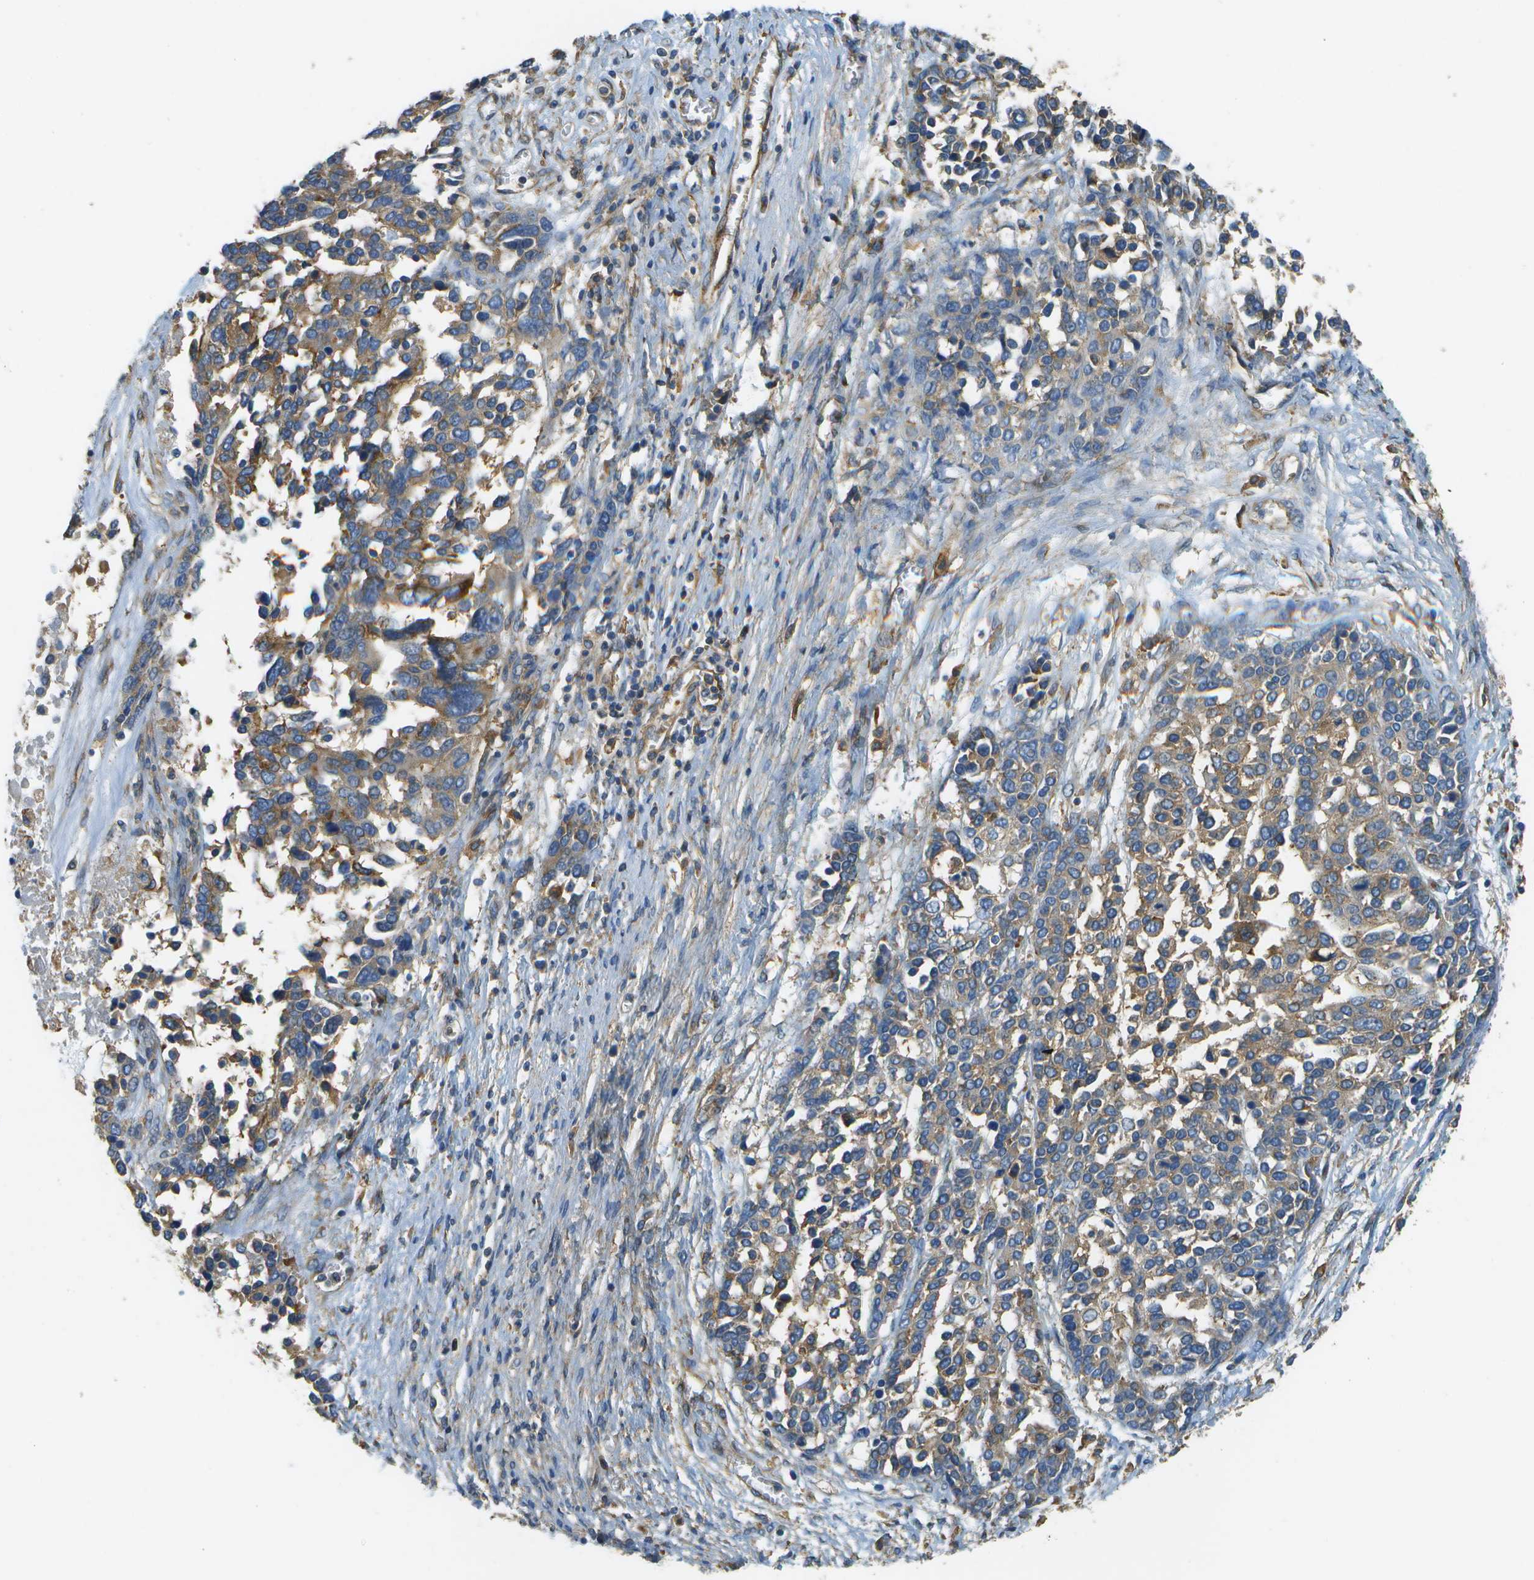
{"staining": {"intensity": "moderate", "quantity": ">75%", "location": "cytoplasmic/membranous"}, "tissue": "ovarian cancer", "cell_type": "Tumor cells", "image_type": "cancer", "snomed": [{"axis": "morphology", "description": "Cystadenocarcinoma, serous, NOS"}, {"axis": "topography", "description": "Ovary"}], "caption": "DAB immunohistochemical staining of human ovarian cancer (serous cystadenocarcinoma) exhibits moderate cytoplasmic/membranous protein positivity in approximately >75% of tumor cells.", "gene": "CLTC", "patient": {"sex": "female", "age": 44}}